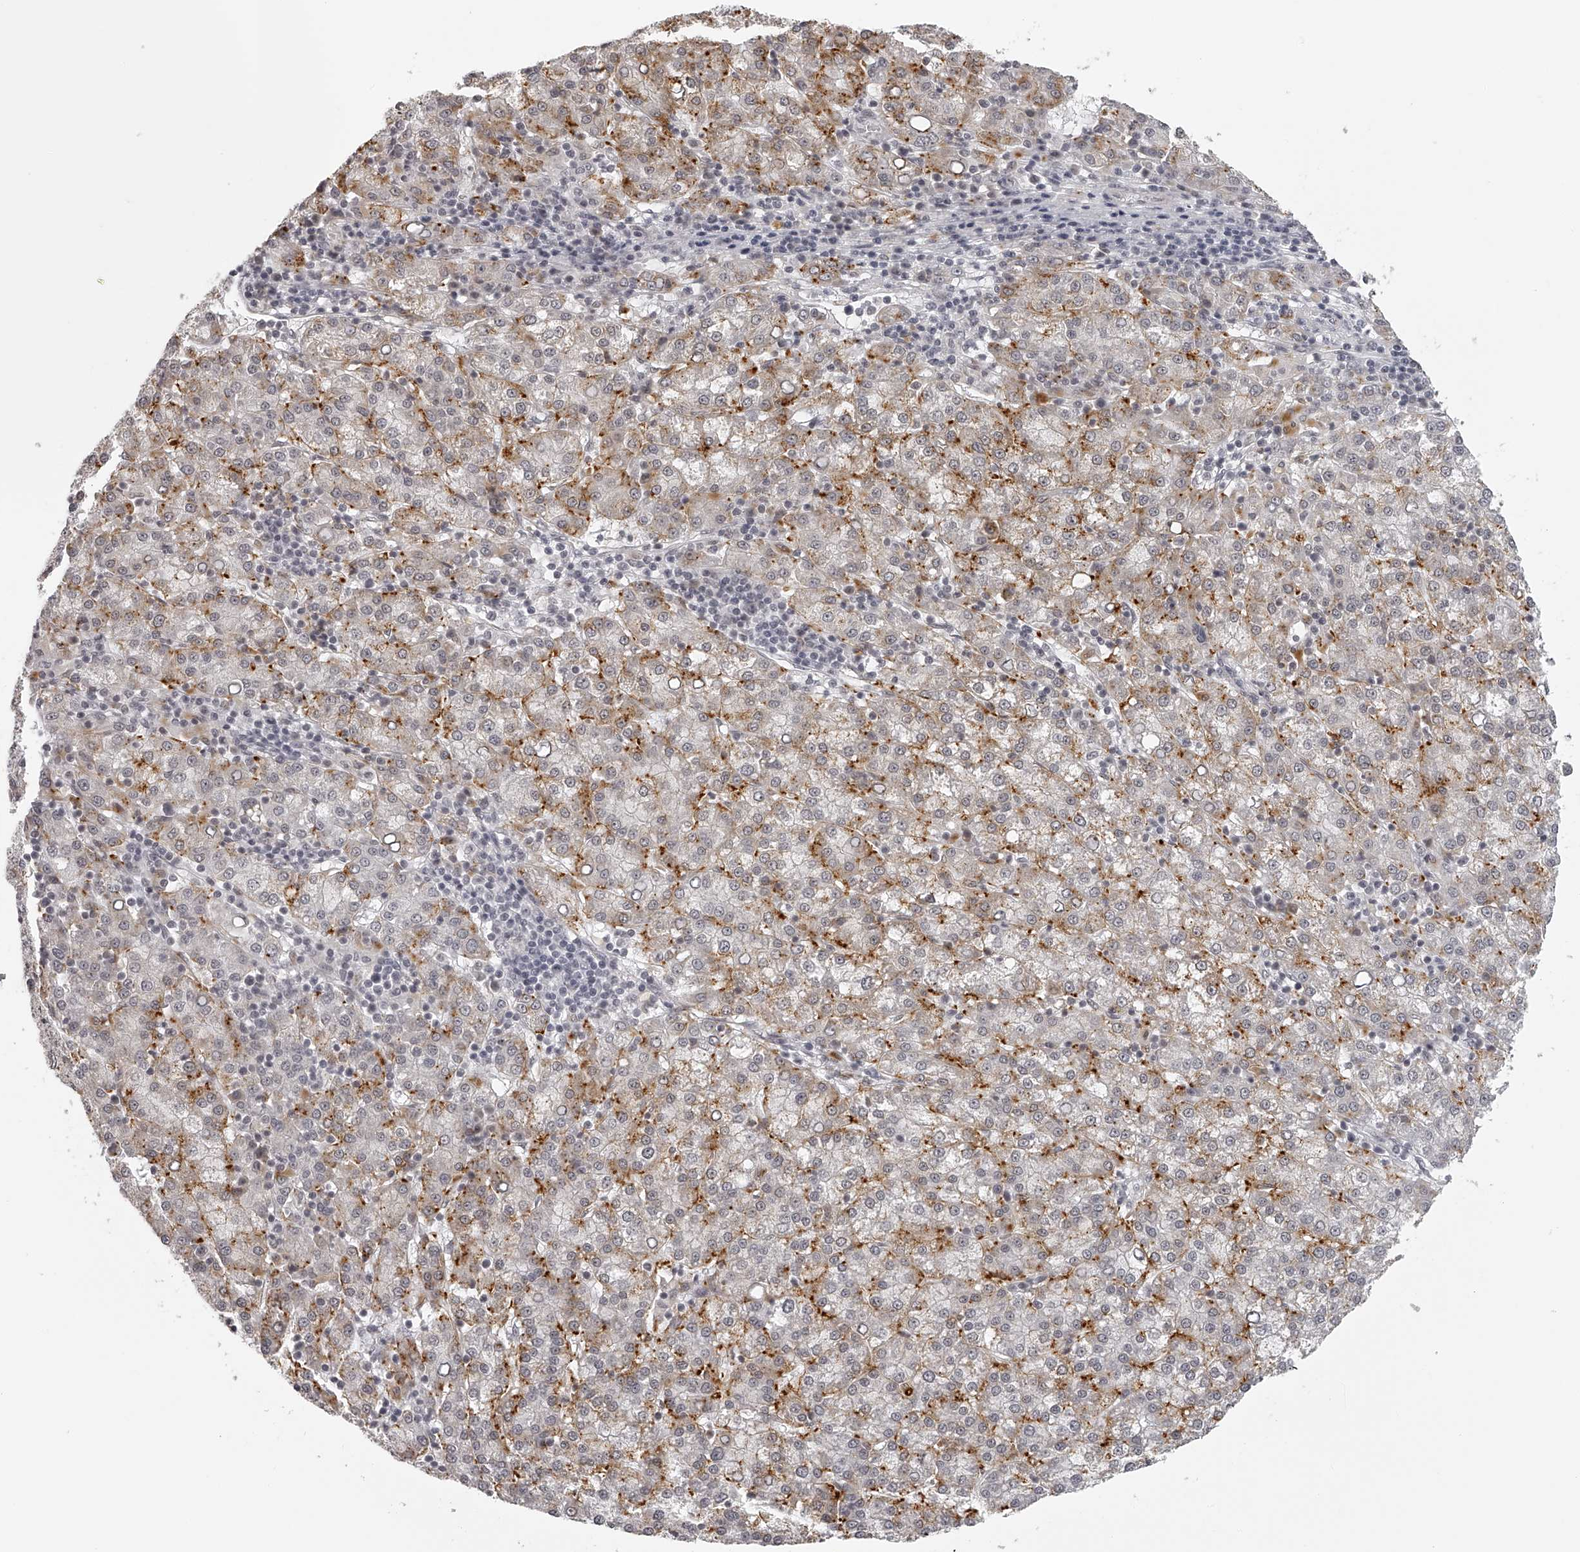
{"staining": {"intensity": "moderate", "quantity": ">75%", "location": "cytoplasmic/membranous"}, "tissue": "liver cancer", "cell_type": "Tumor cells", "image_type": "cancer", "snomed": [{"axis": "morphology", "description": "Carcinoma, Hepatocellular, NOS"}, {"axis": "topography", "description": "Liver"}], "caption": "Liver cancer stained with a brown dye reveals moderate cytoplasmic/membranous positive staining in approximately >75% of tumor cells.", "gene": "RNF220", "patient": {"sex": "female", "age": 58}}